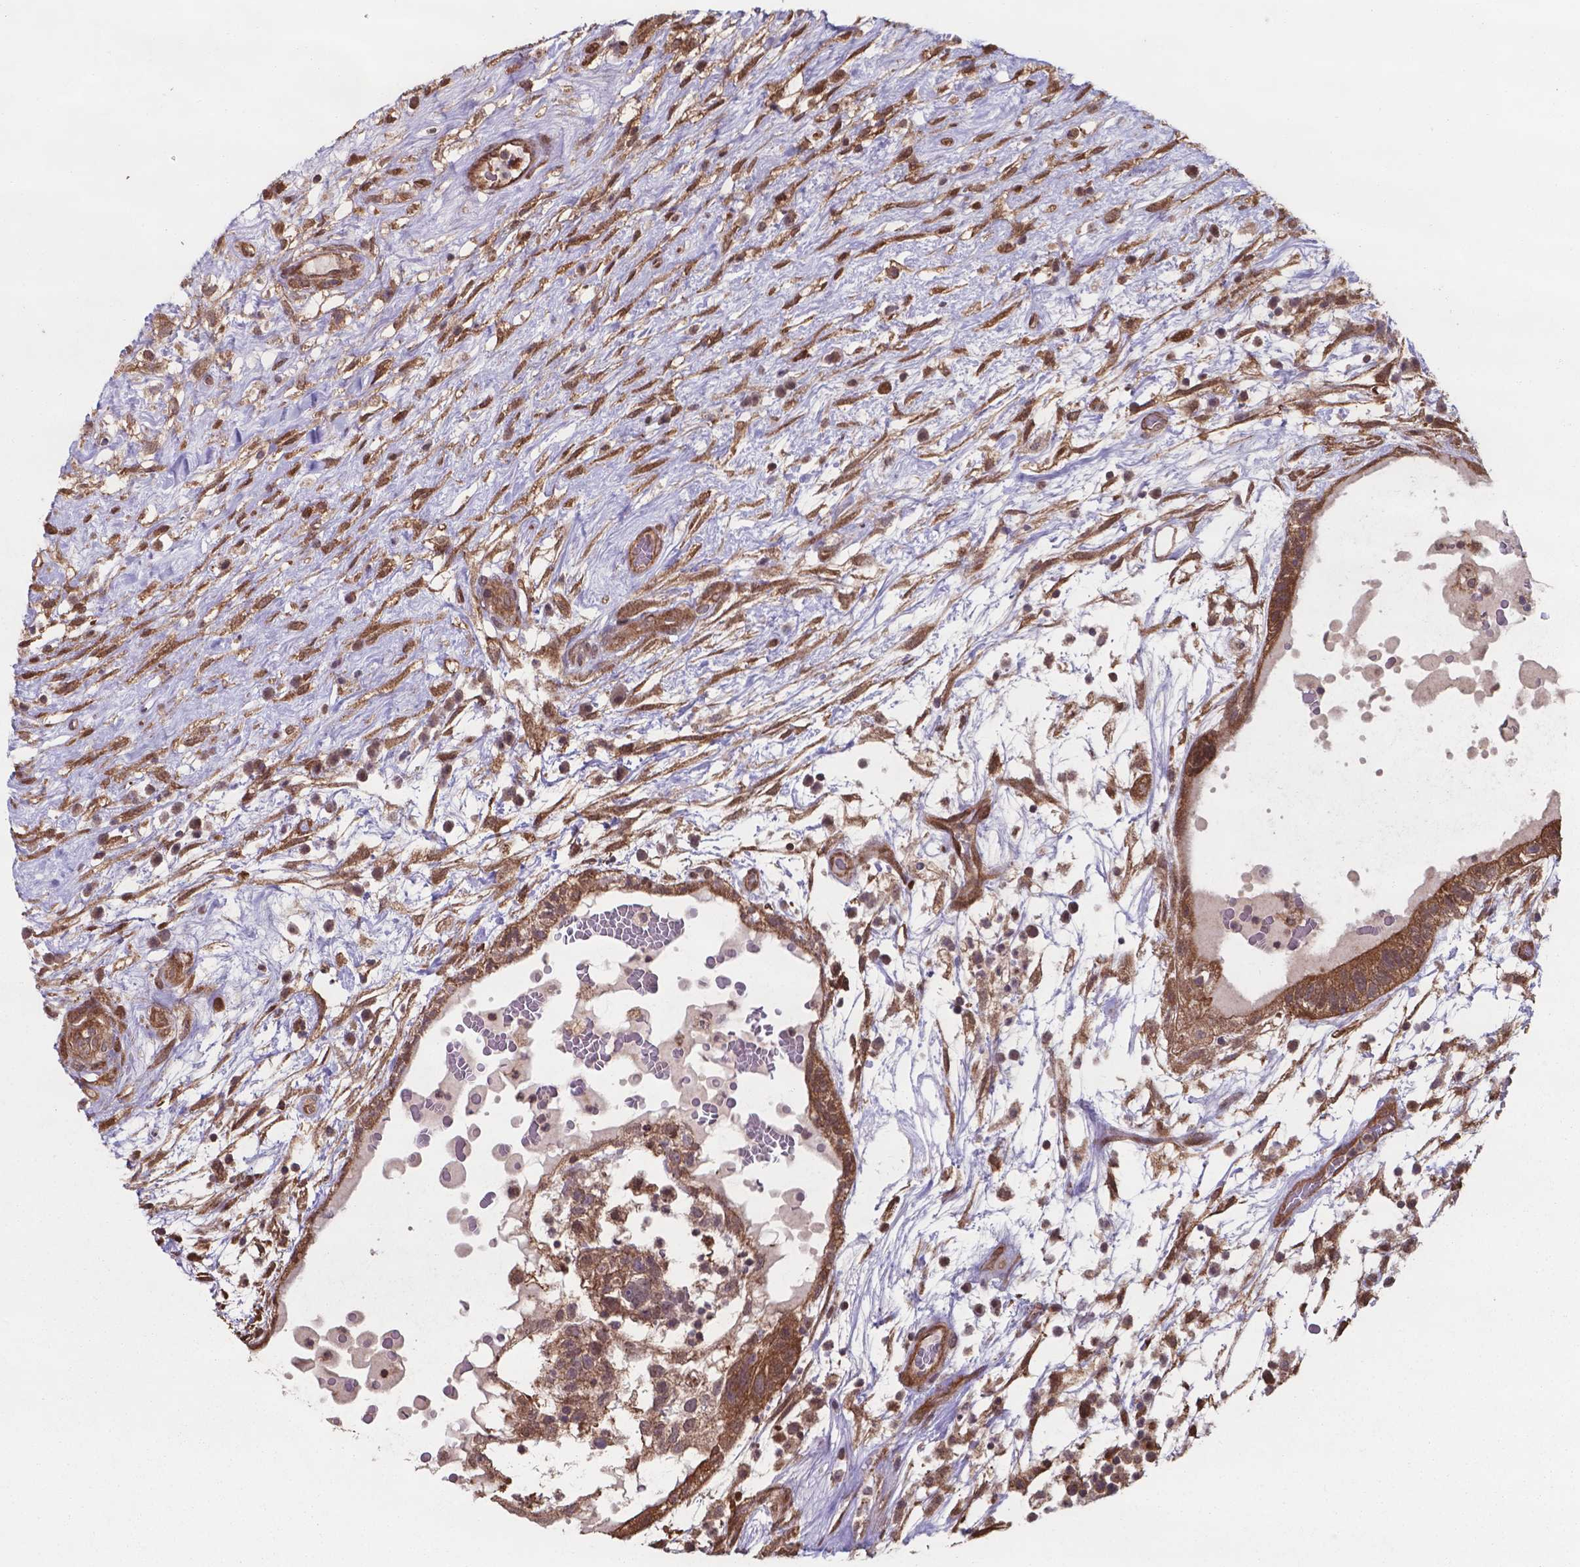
{"staining": {"intensity": "moderate", "quantity": ">75%", "location": "cytoplasmic/membranous,nuclear"}, "tissue": "testis cancer", "cell_type": "Tumor cells", "image_type": "cancer", "snomed": [{"axis": "morphology", "description": "Normal tissue, NOS"}, {"axis": "morphology", "description": "Carcinoma, Embryonal, NOS"}, {"axis": "topography", "description": "Testis"}], "caption": "DAB (3,3'-diaminobenzidine) immunohistochemical staining of human embryonal carcinoma (testis) reveals moderate cytoplasmic/membranous and nuclear protein staining in about >75% of tumor cells. Using DAB (3,3'-diaminobenzidine) (brown) and hematoxylin (blue) stains, captured at high magnification using brightfield microscopy.", "gene": "CHP2", "patient": {"sex": "male", "age": 32}}